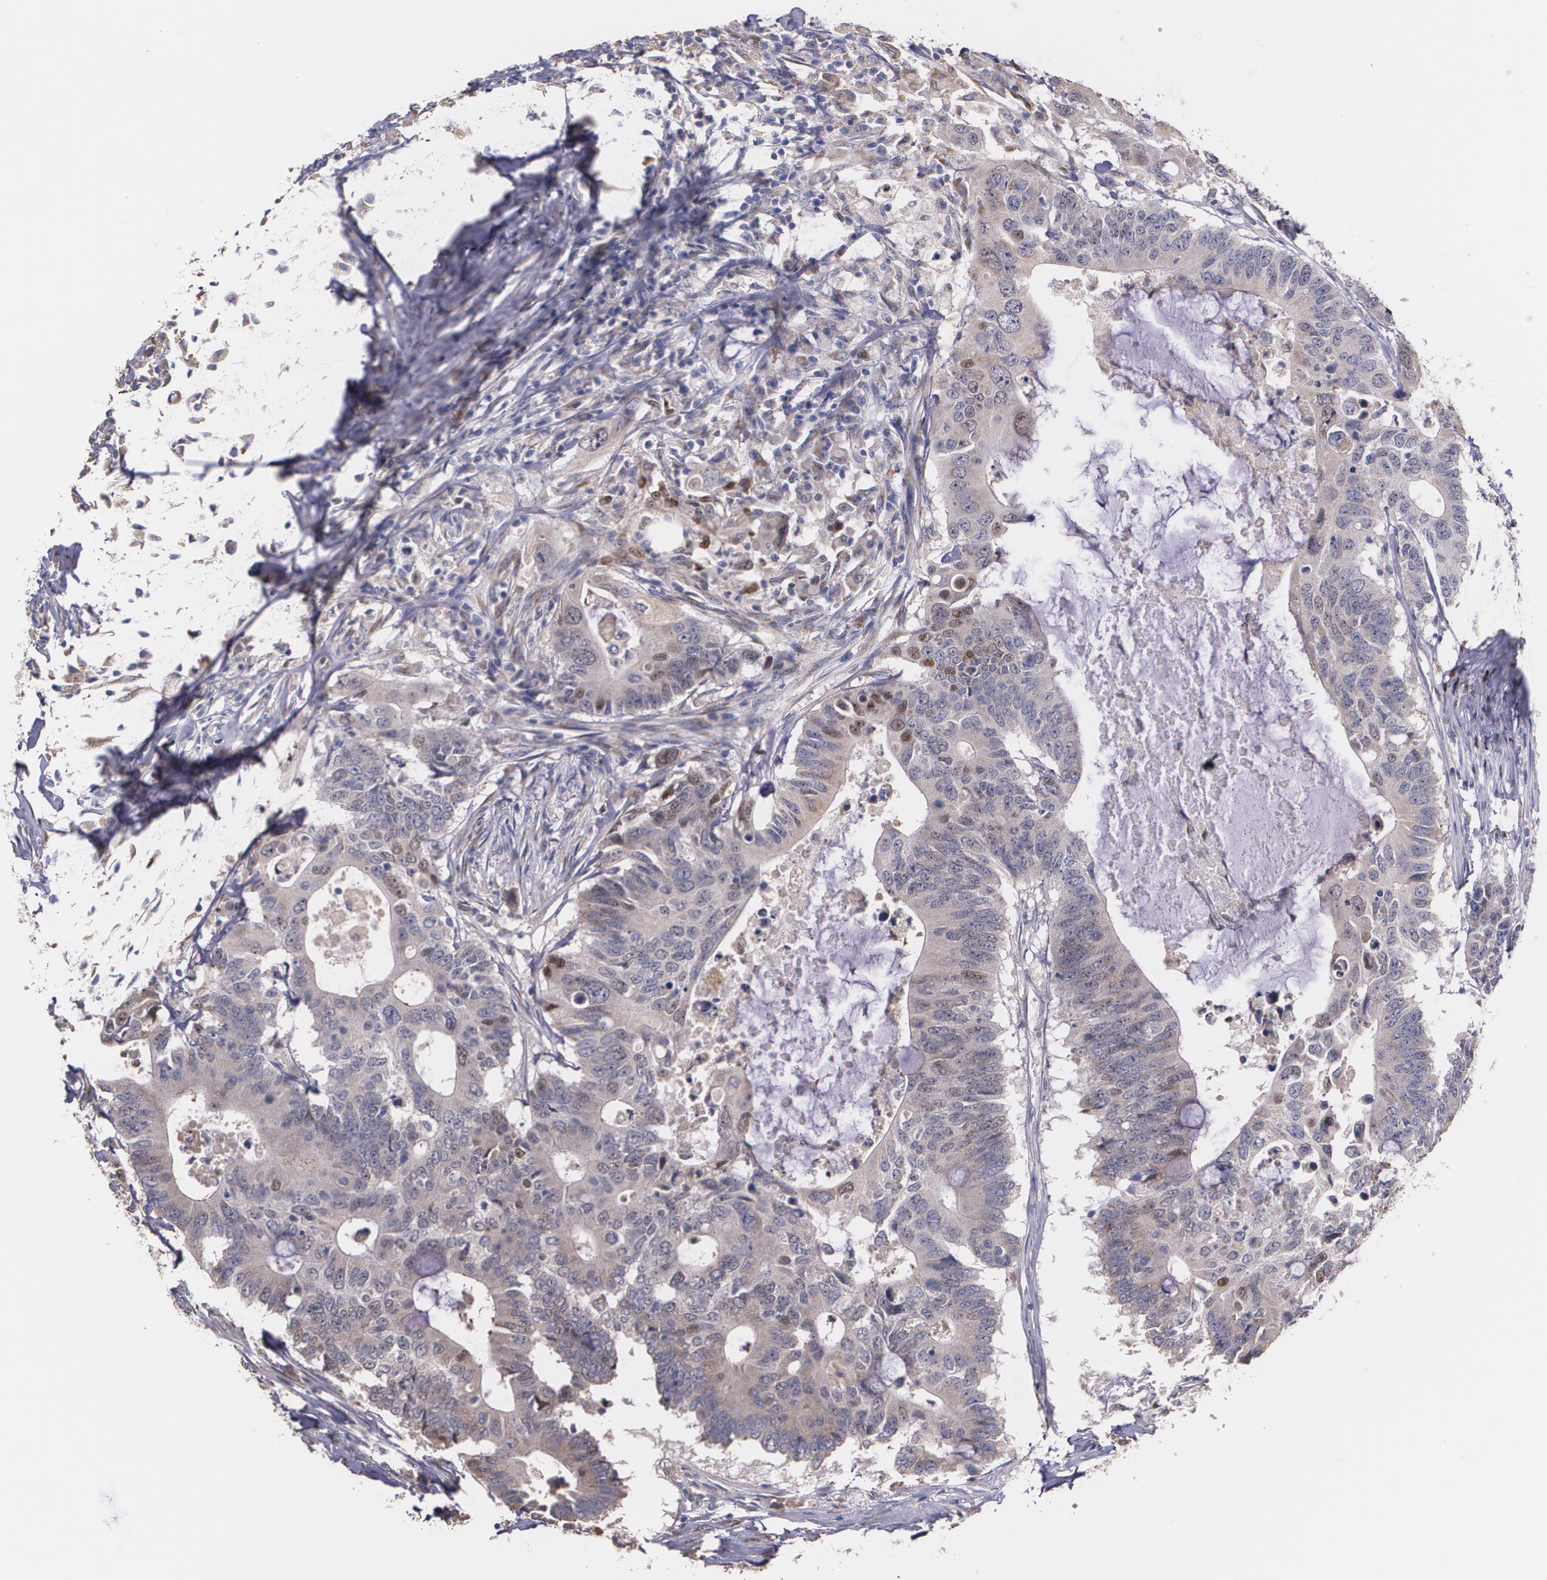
{"staining": {"intensity": "moderate", "quantity": ">75%", "location": "cytoplasmic/membranous"}, "tissue": "colorectal cancer", "cell_type": "Tumor cells", "image_type": "cancer", "snomed": [{"axis": "morphology", "description": "Adenocarcinoma, NOS"}, {"axis": "topography", "description": "Colon"}], "caption": "The immunohistochemical stain highlights moderate cytoplasmic/membranous expression in tumor cells of colorectal cancer (adenocarcinoma) tissue.", "gene": "ATF3", "patient": {"sex": "male", "age": 71}}